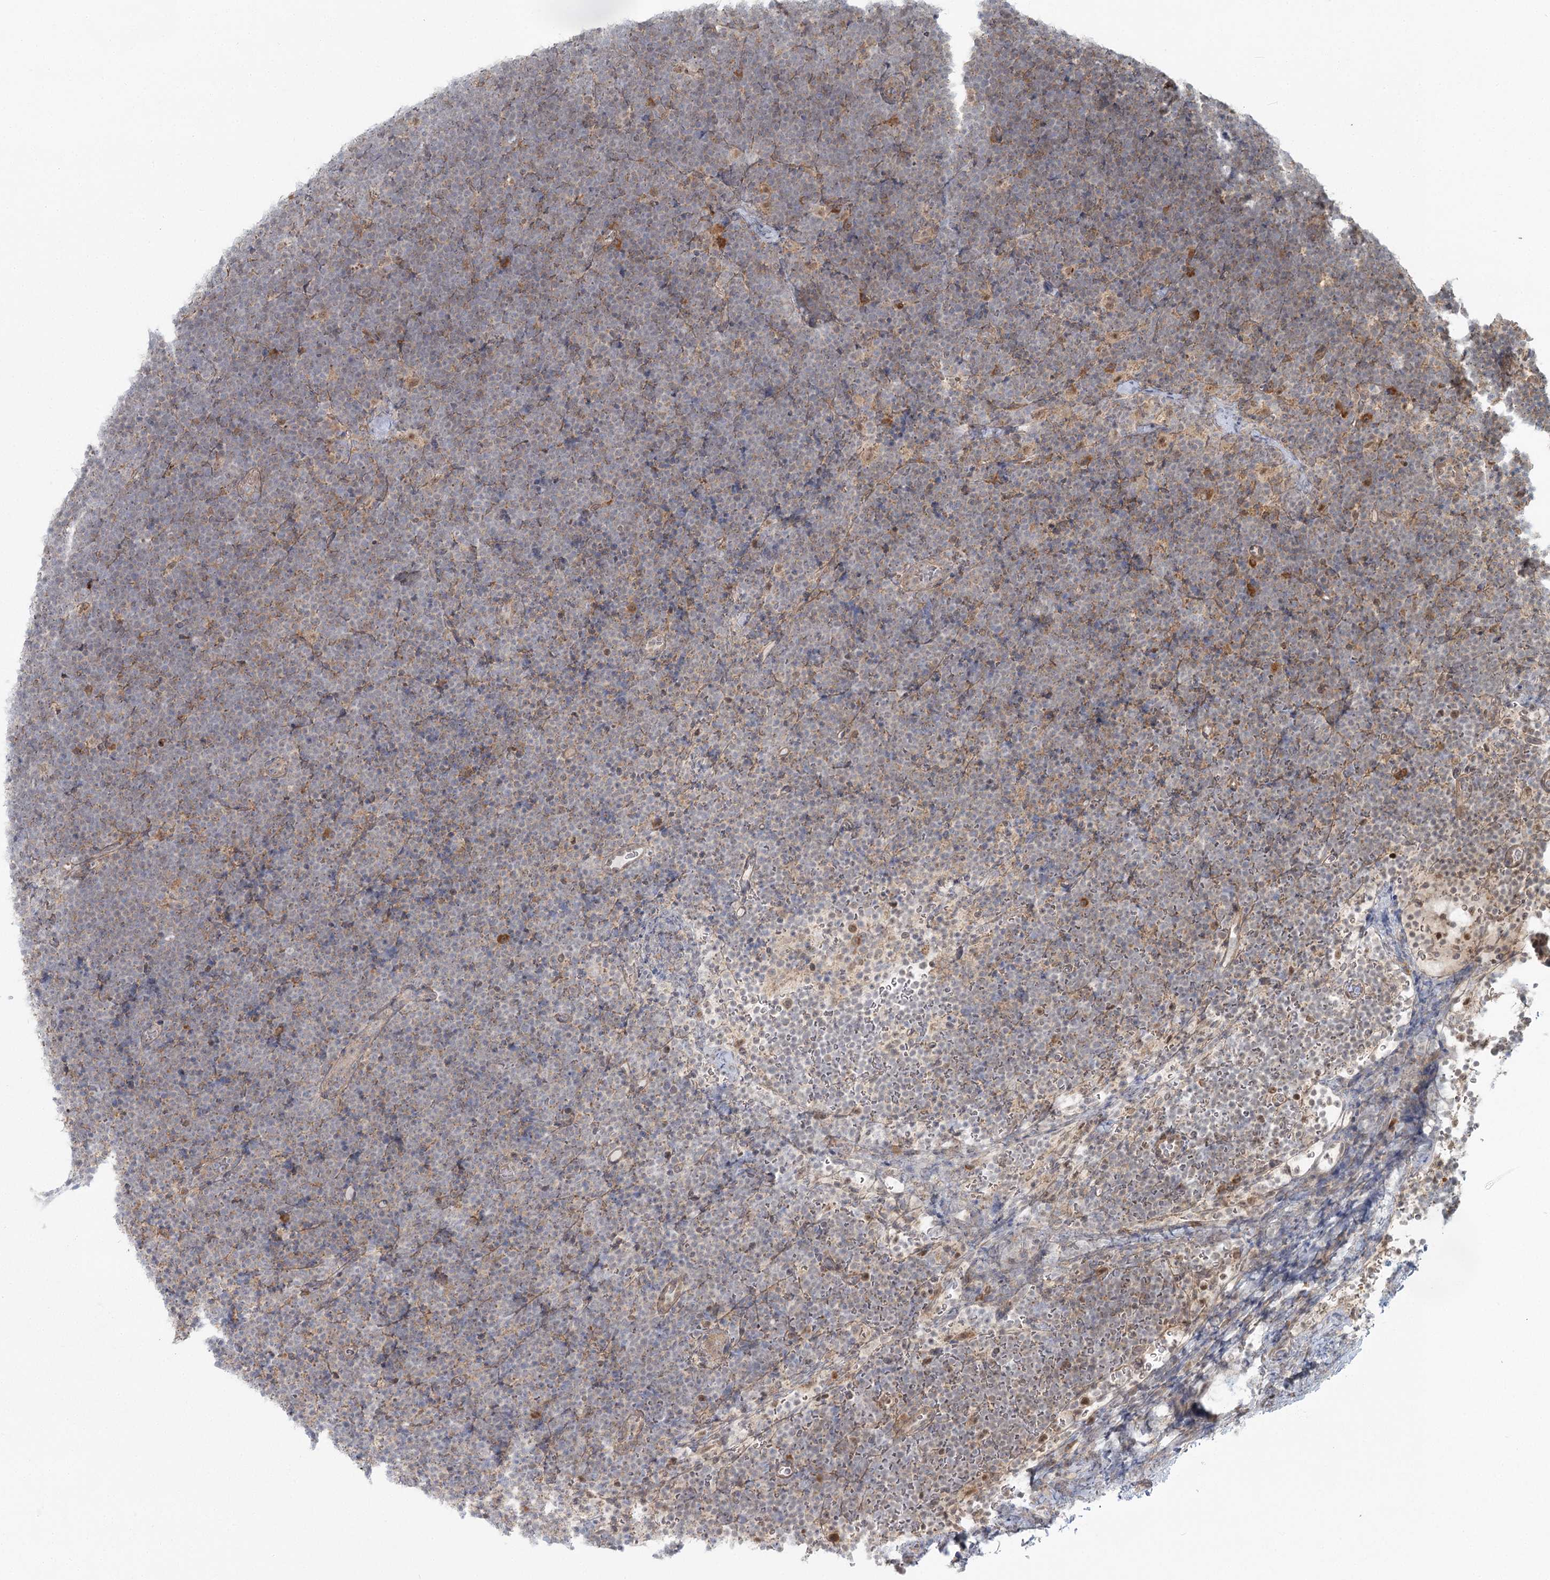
{"staining": {"intensity": "weak", "quantity": "<25%", "location": "cytoplasmic/membranous"}, "tissue": "lymphoma", "cell_type": "Tumor cells", "image_type": "cancer", "snomed": [{"axis": "morphology", "description": "Malignant lymphoma, non-Hodgkin's type, High grade"}, {"axis": "topography", "description": "Lymph node"}], "caption": "High magnification brightfield microscopy of lymphoma stained with DAB (brown) and counterstained with hematoxylin (blue): tumor cells show no significant staining. (DAB (3,3'-diaminobenzidine) IHC visualized using brightfield microscopy, high magnification).", "gene": "THNSL1", "patient": {"sex": "male", "age": 13}}